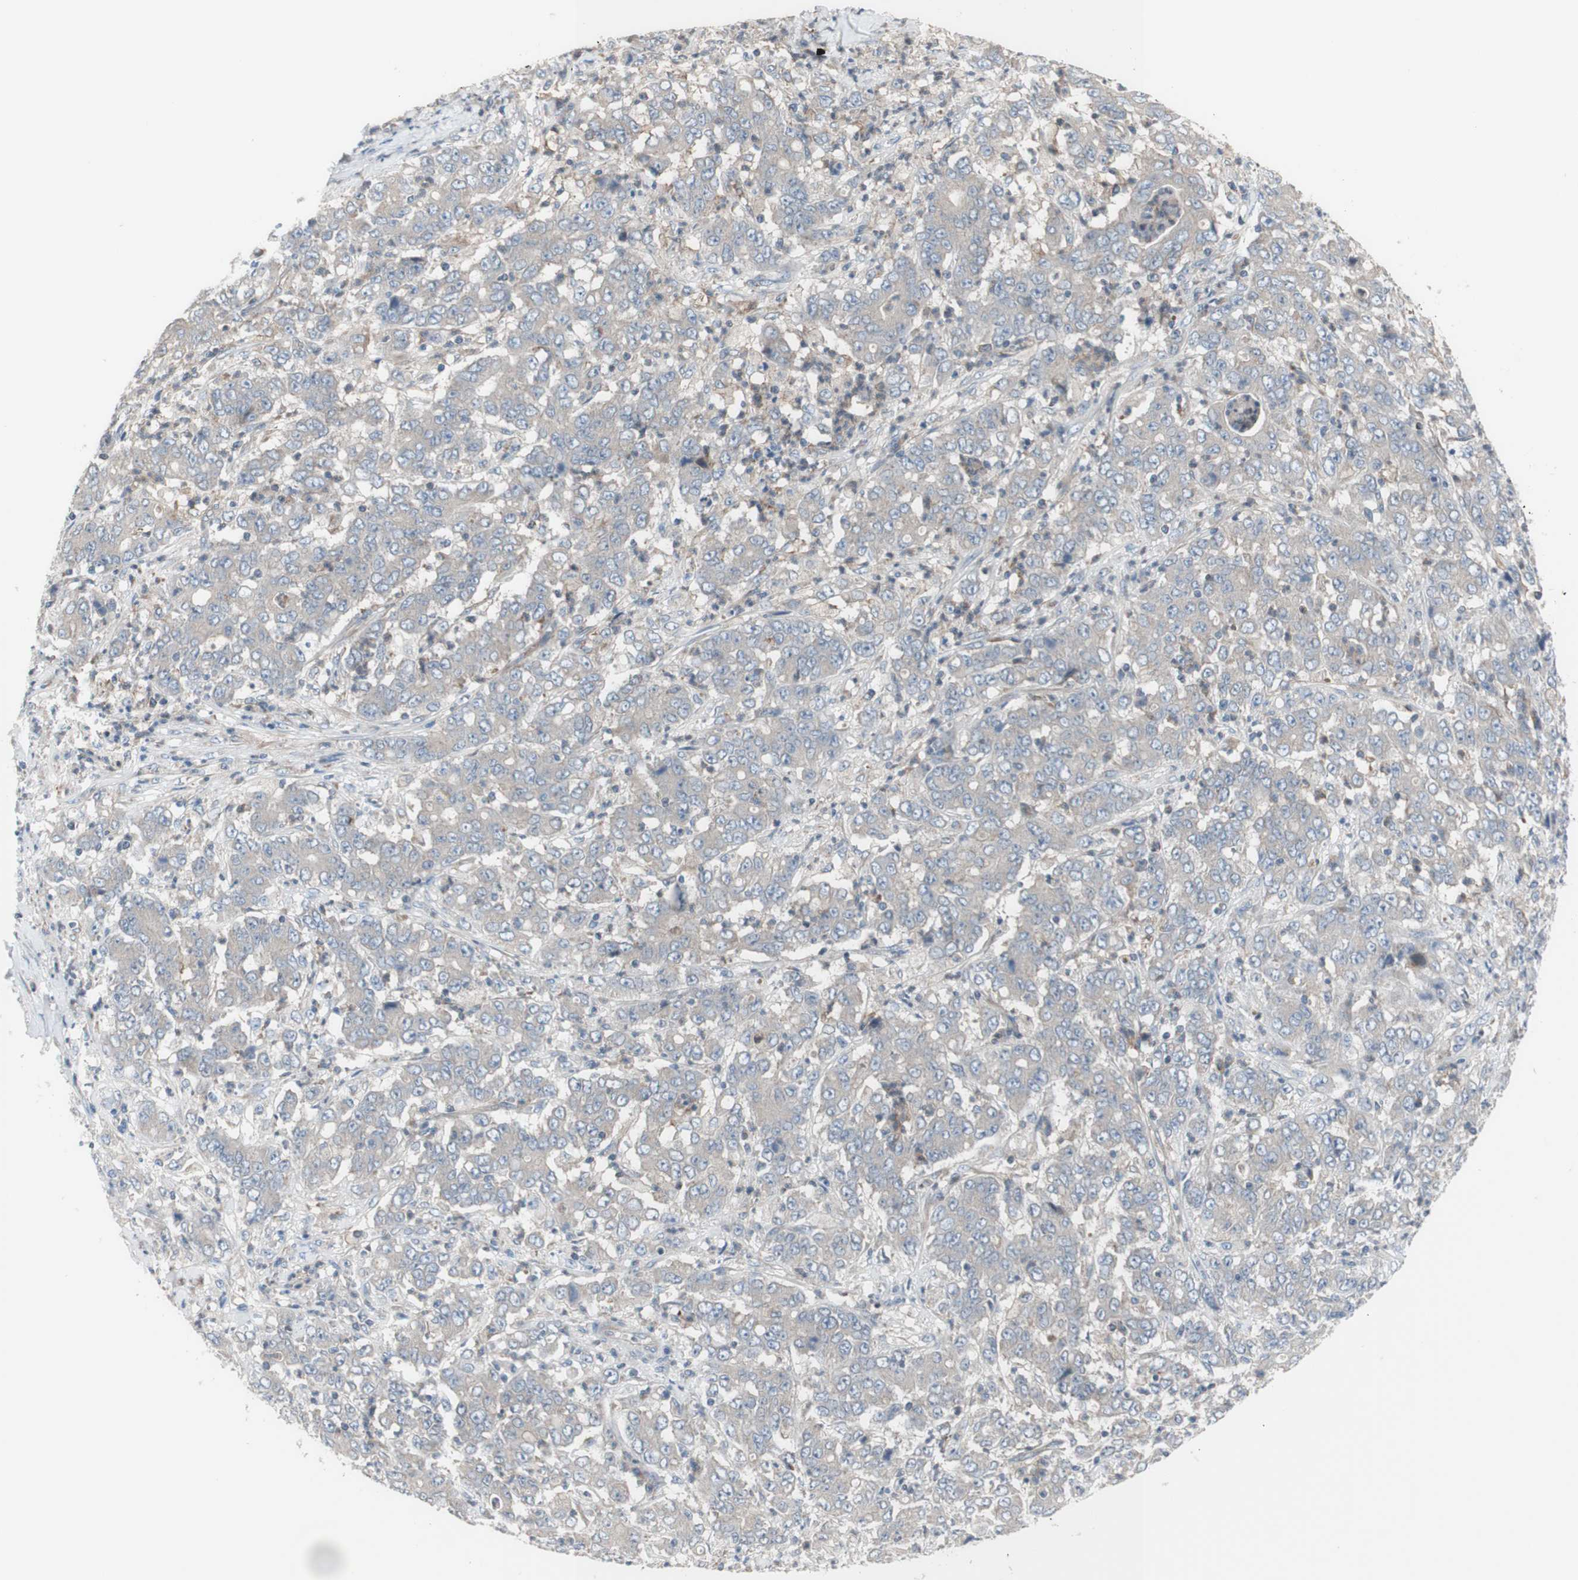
{"staining": {"intensity": "negative", "quantity": "none", "location": "none"}, "tissue": "stomach cancer", "cell_type": "Tumor cells", "image_type": "cancer", "snomed": [{"axis": "morphology", "description": "Adenocarcinoma, NOS"}, {"axis": "topography", "description": "Stomach, lower"}], "caption": "Tumor cells are negative for brown protein staining in adenocarcinoma (stomach).", "gene": "C3orf52", "patient": {"sex": "female", "age": 71}}